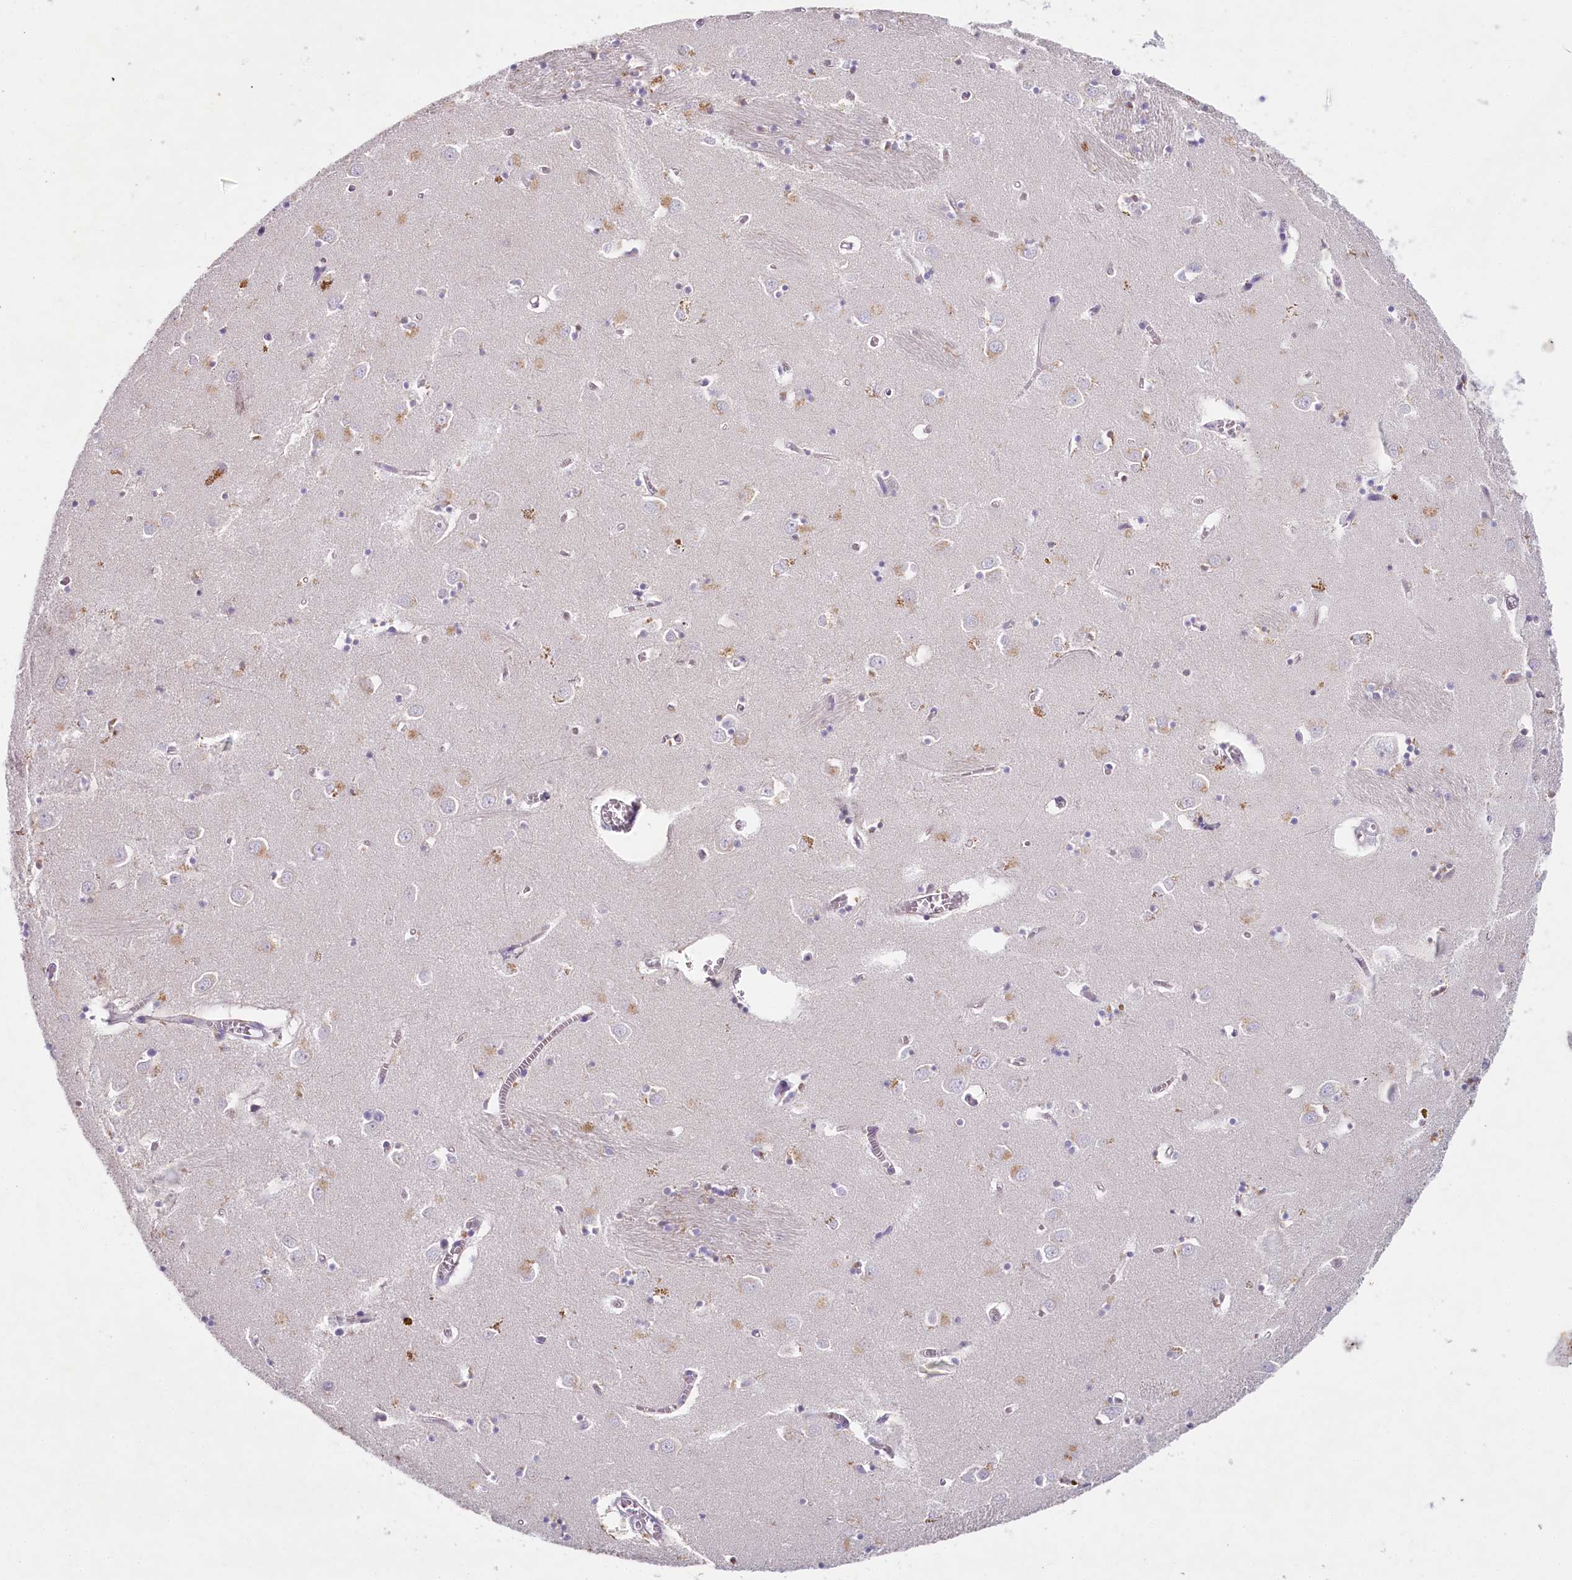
{"staining": {"intensity": "moderate", "quantity": "<25%", "location": "cytoplasmic/membranous"}, "tissue": "caudate", "cell_type": "Glial cells", "image_type": "normal", "snomed": [{"axis": "morphology", "description": "Normal tissue, NOS"}, {"axis": "topography", "description": "Lateral ventricle wall"}], "caption": "Immunohistochemical staining of normal caudate shows <25% levels of moderate cytoplasmic/membranous protein staining in approximately <25% of glial cells. The staining was performed using DAB to visualize the protein expression in brown, while the nuclei were stained in blue with hematoxylin (Magnification: 20x).", "gene": "HPD", "patient": {"sex": "male", "age": 70}}